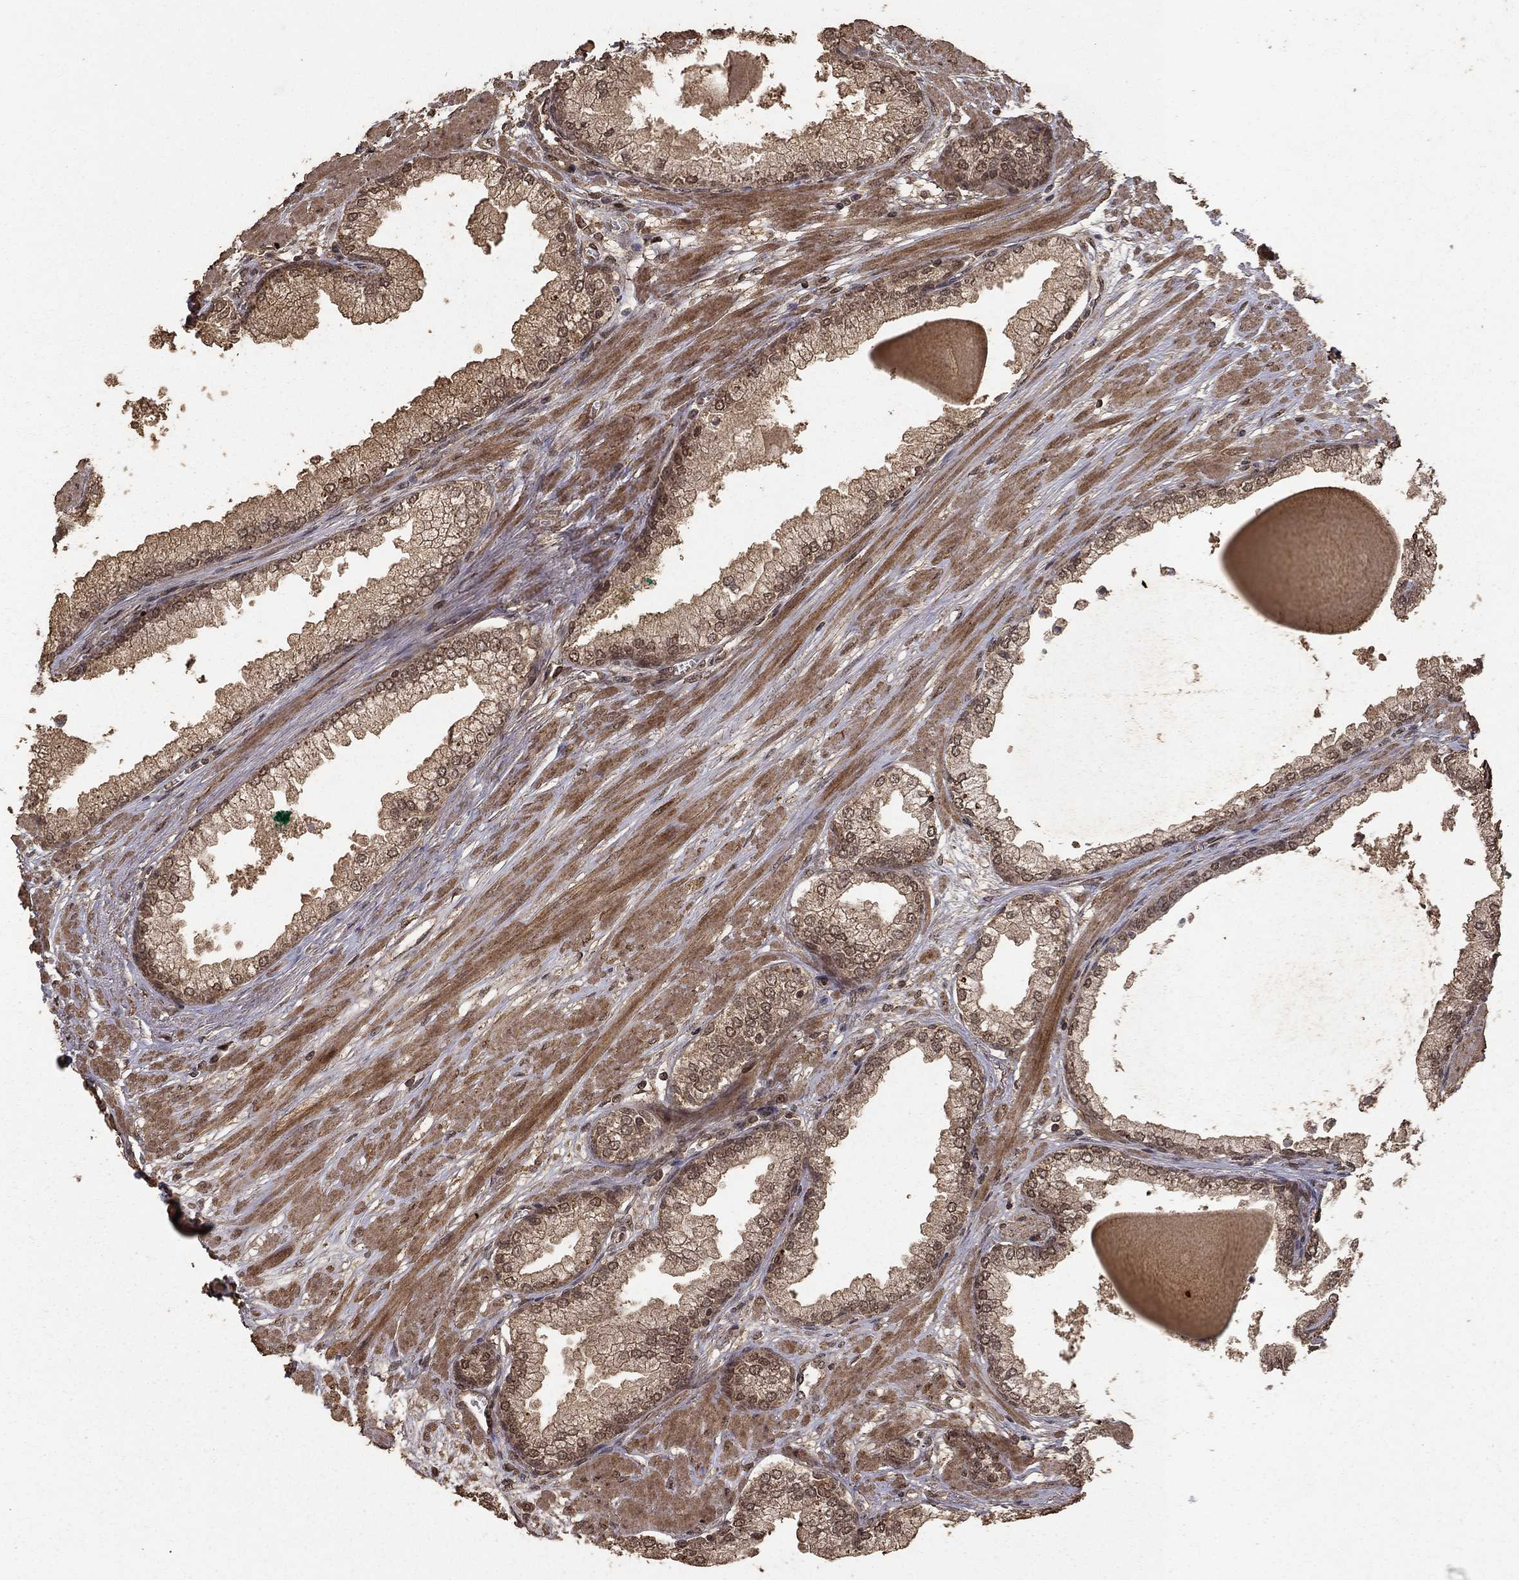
{"staining": {"intensity": "moderate", "quantity": ">75%", "location": "cytoplasmic/membranous"}, "tissue": "prostate cancer", "cell_type": "Tumor cells", "image_type": "cancer", "snomed": [{"axis": "morphology", "description": "Adenocarcinoma, NOS"}, {"axis": "topography", "description": "Prostate and seminal vesicle, NOS"}, {"axis": "topography", "description": "Prostate"}], "caption": "A medium amount of moderate cytoplasmic/membranous positivity is present in about >75% of tumor cells in prostate cancer tissue.", "gene": "PRDM1", "patient": {"sex": "male", "age": 69}}